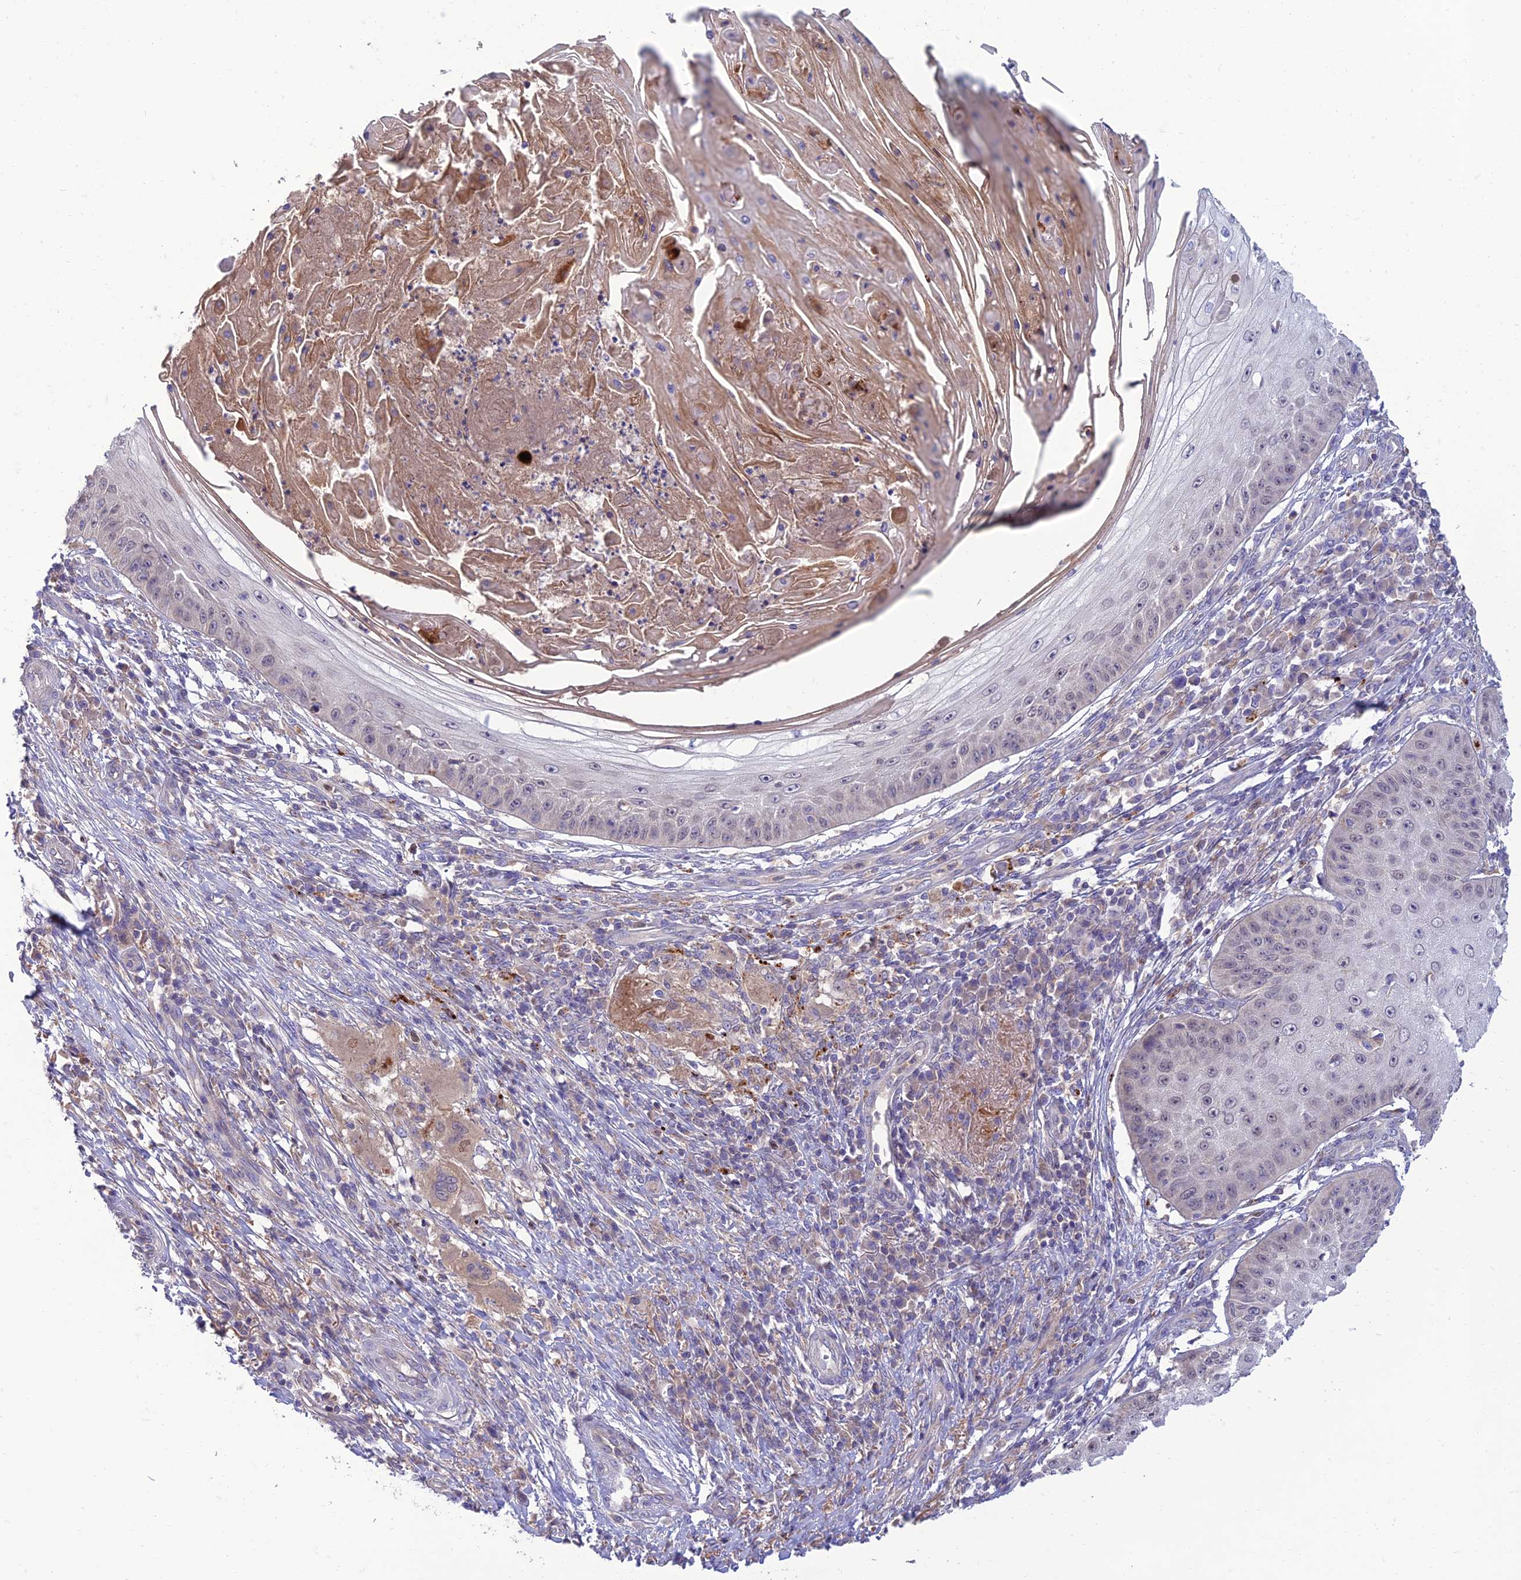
{"staining": {"intensity": "negative", "quantity": "none", "location": "none"}, "tissue": "skin cancer", "cell_type": "Tumor cells", "image_type": "cancer", "snomed": [{"axis": "morphology", "description": "Squamous cell carcinoma, NOS"}, {"axis": "topography", "description": "Skin"}], "caption": "DAB (3,3'-diaminobenzidine) immunohistochemical staining of human skin cancer (squamous cell carcinoma) displays no significant staining in tumor cells.", "gene": "IRAK3", "patient": {"sex": "male", "age": 70}}